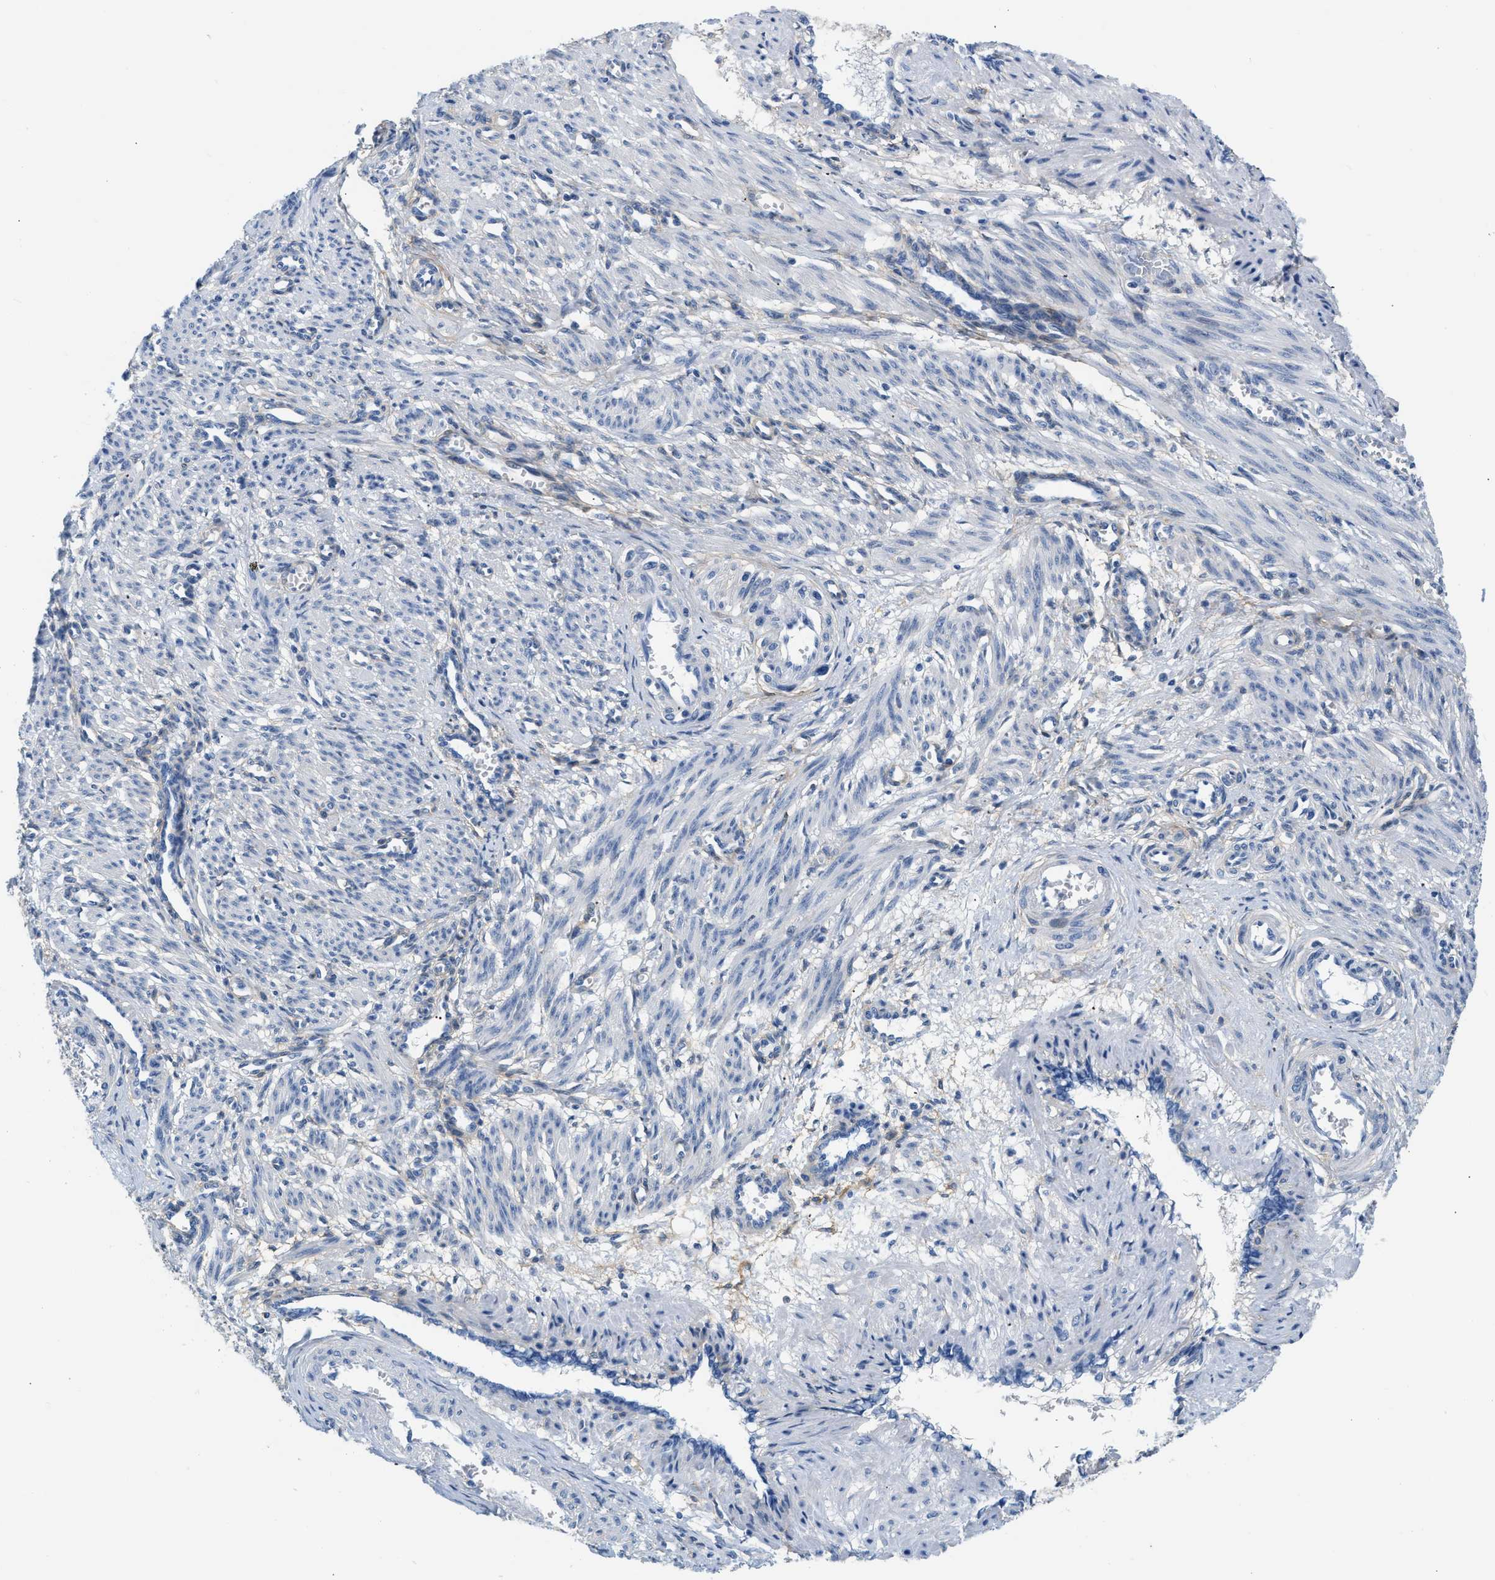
{"staining": {"intensity": "negative", "quantity": "none", "location": "none"}, "tissue": "smooth muscle", "cell_type": "Smooth muscle cells", "image_type": "normal", "snomed": [{"axis": "morphology", "description": "Normal tissue, NOS"}, {"axis": "topography", "description": "Endometrium"}], "caption": "This is a image of immunohistochemistry (IHC) staining of normal smooth muscle, which shows no expression in smooth muscle cells.", "gene": "PDGFRB", "patient": {"sex": "female", "age": 33}}